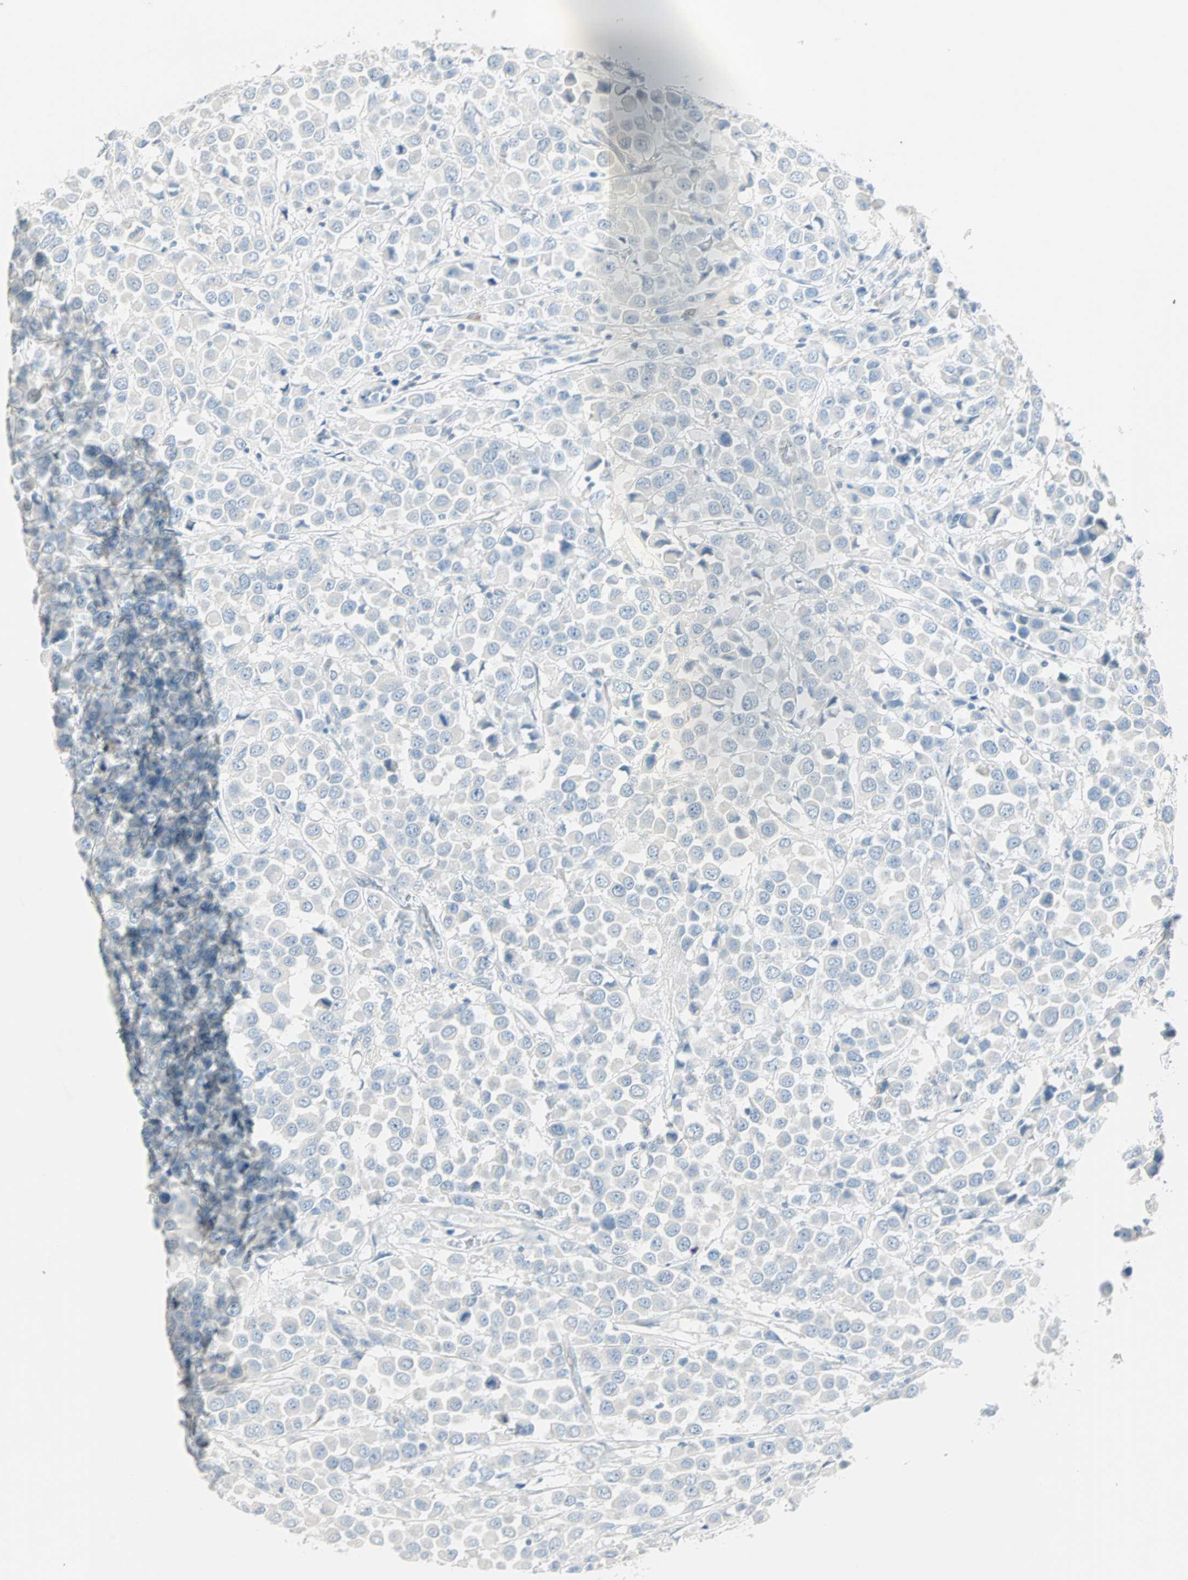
{"staining": {"intensity": "negative", "quantity": "none", "location": "none"}, "tissue": "breast cancer", "cell_type": "Tumor cells", "image_type": "cancer", "snomed": [{"axis": "morphology", "description": "Duct carcinoma"}, {"axis": "topography", "description": "Breast"}], "caption": "This histopathology image is of breast infiltrating ductal carcinoma stained with immunohistochemistry to label a protein in brown with the nuclei are counter-stained blue. There is no staining in tumor cells.", "gene": "SULT1C2", "patient": {"sex": "female", "age": 61}}